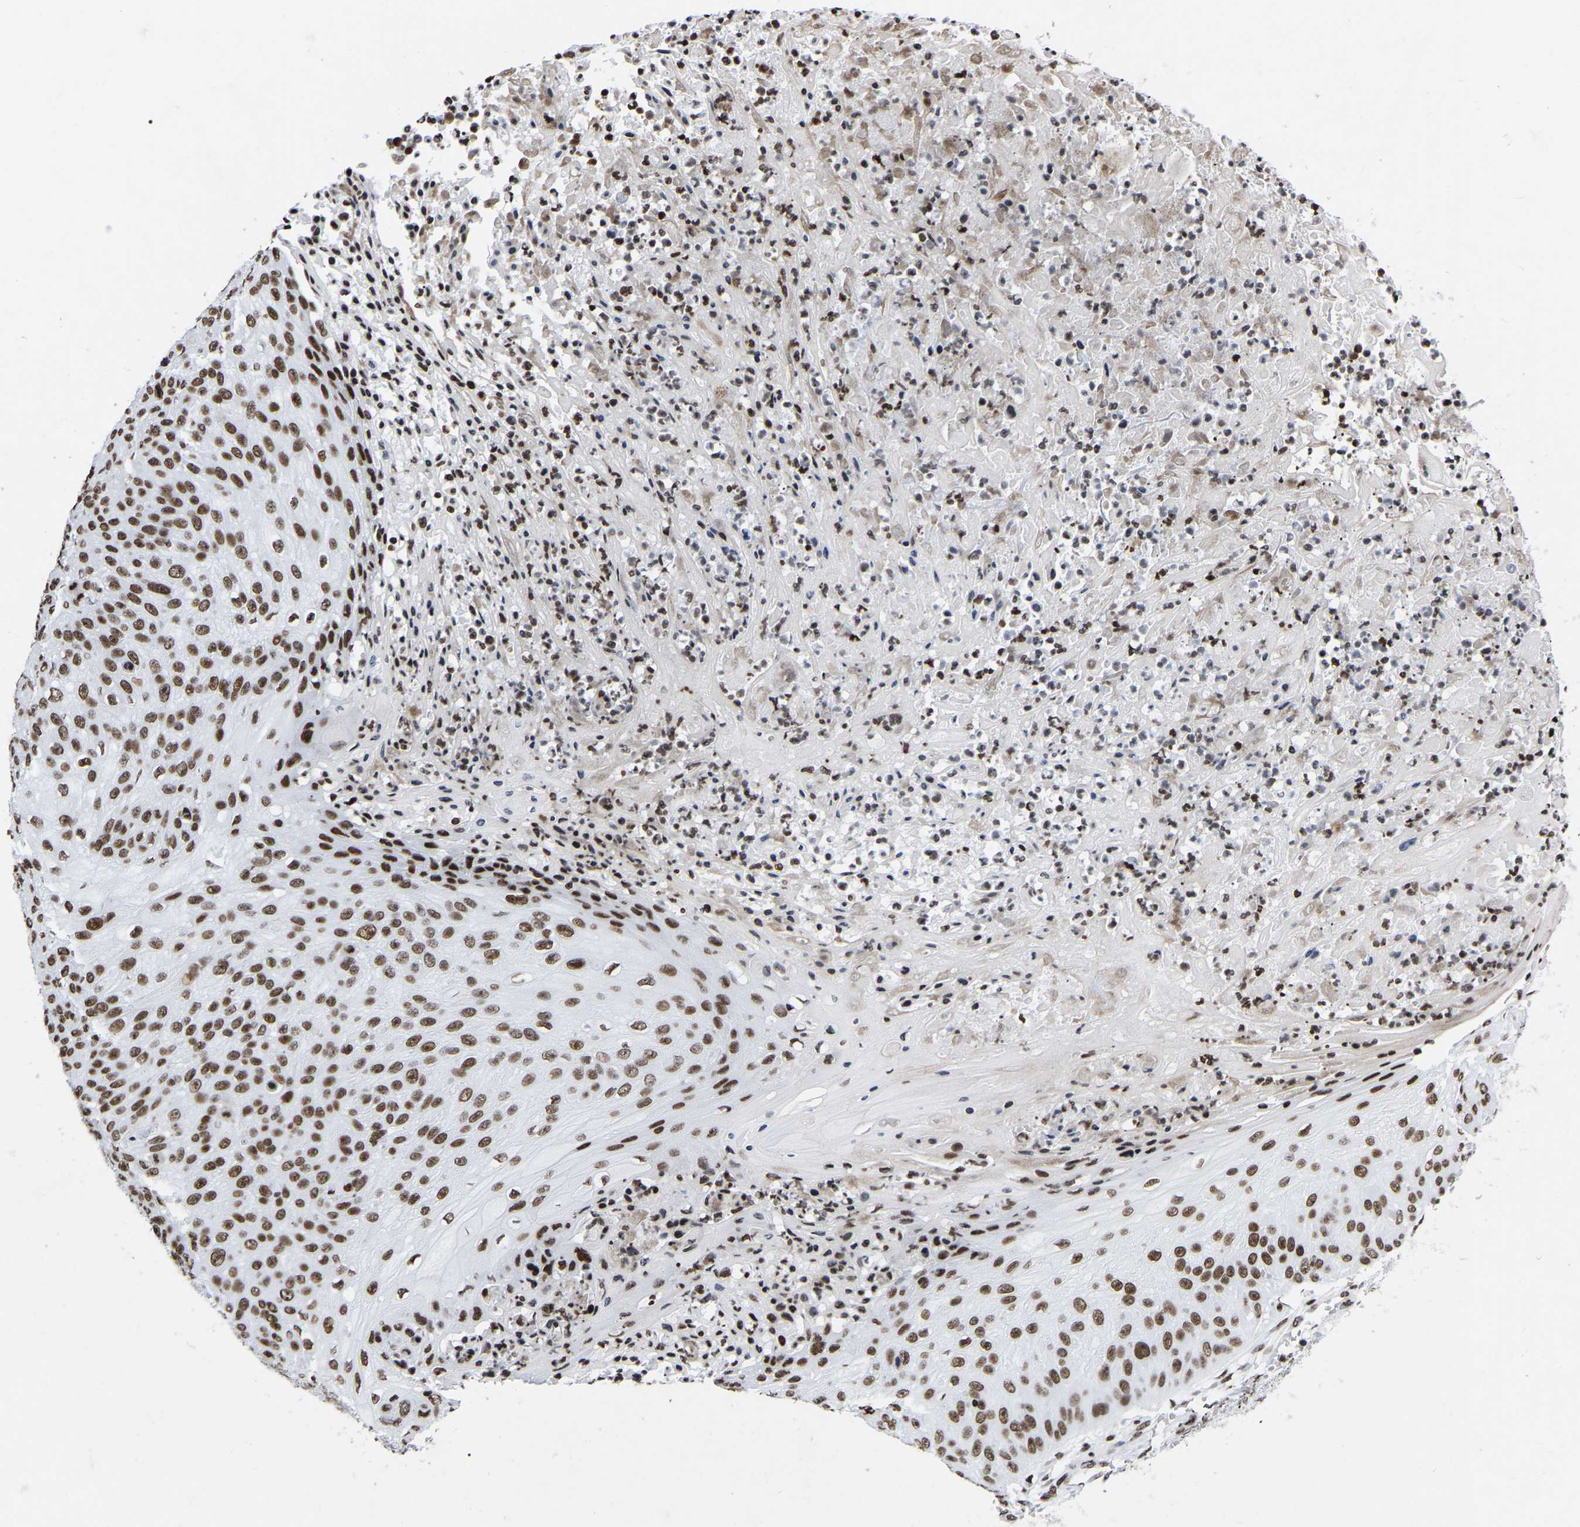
{"staining": {"intensity": "moderate", "quantity": ">75%", "location": "nuclear"}, "tissue": "skin cancer", "cell_type": "Tumor cells", "image_type": "cancer", "snomed": [{"axis": "morphology", "description": "Squamous cell carcinoma, NOS"}, {"axis": "topography", "description": "Skin"}], "caption": "Protein analysis of skin cancer tissue displays moderate nuclear positivity in approximately >75% of tumor cells. (IHC, brightfield microscopy, high magnification).", "gene": "PRCC", "patient": {"sex": "female", "age": 80}}